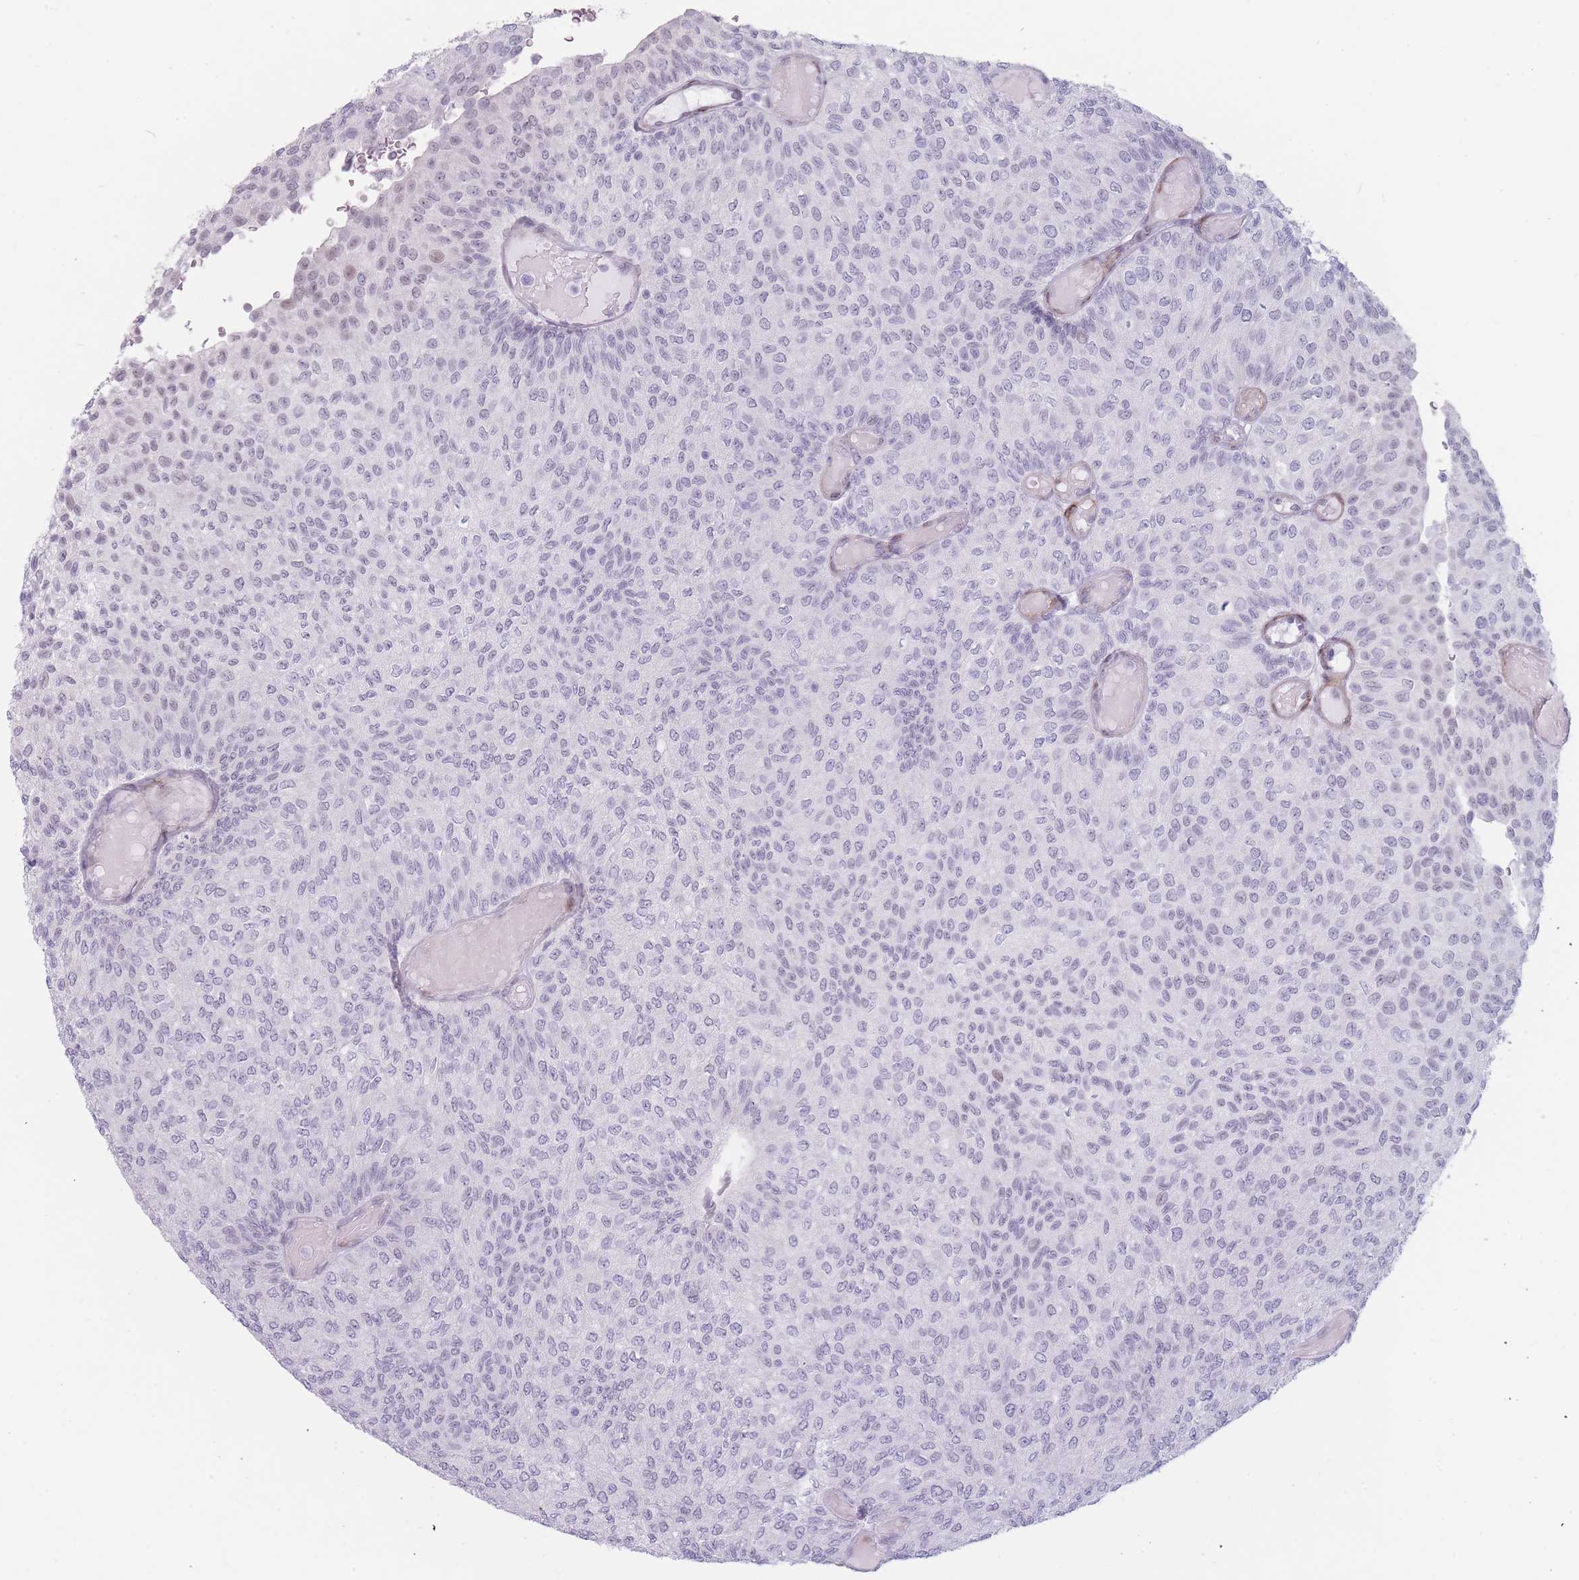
{"staining": {"intensity": "weak", "quantity": "<25%", "location": "nuclear"}, "tissue": "urothelial cancer", "cell_type": "Tumor cells", "image_type": "cancer", "snomed": [{"axis": "morphology", "description": "Urothelial carcinoma, Low grade"}, {"axis": "topography", "description": "Urinary bladder"}], "caption": "IHC of human urothelial carcinoma (low-grade) exhibits no staining in tumor cells.", "gene": "IFNA6", "patient": {"sex": "male", "age": 78}}